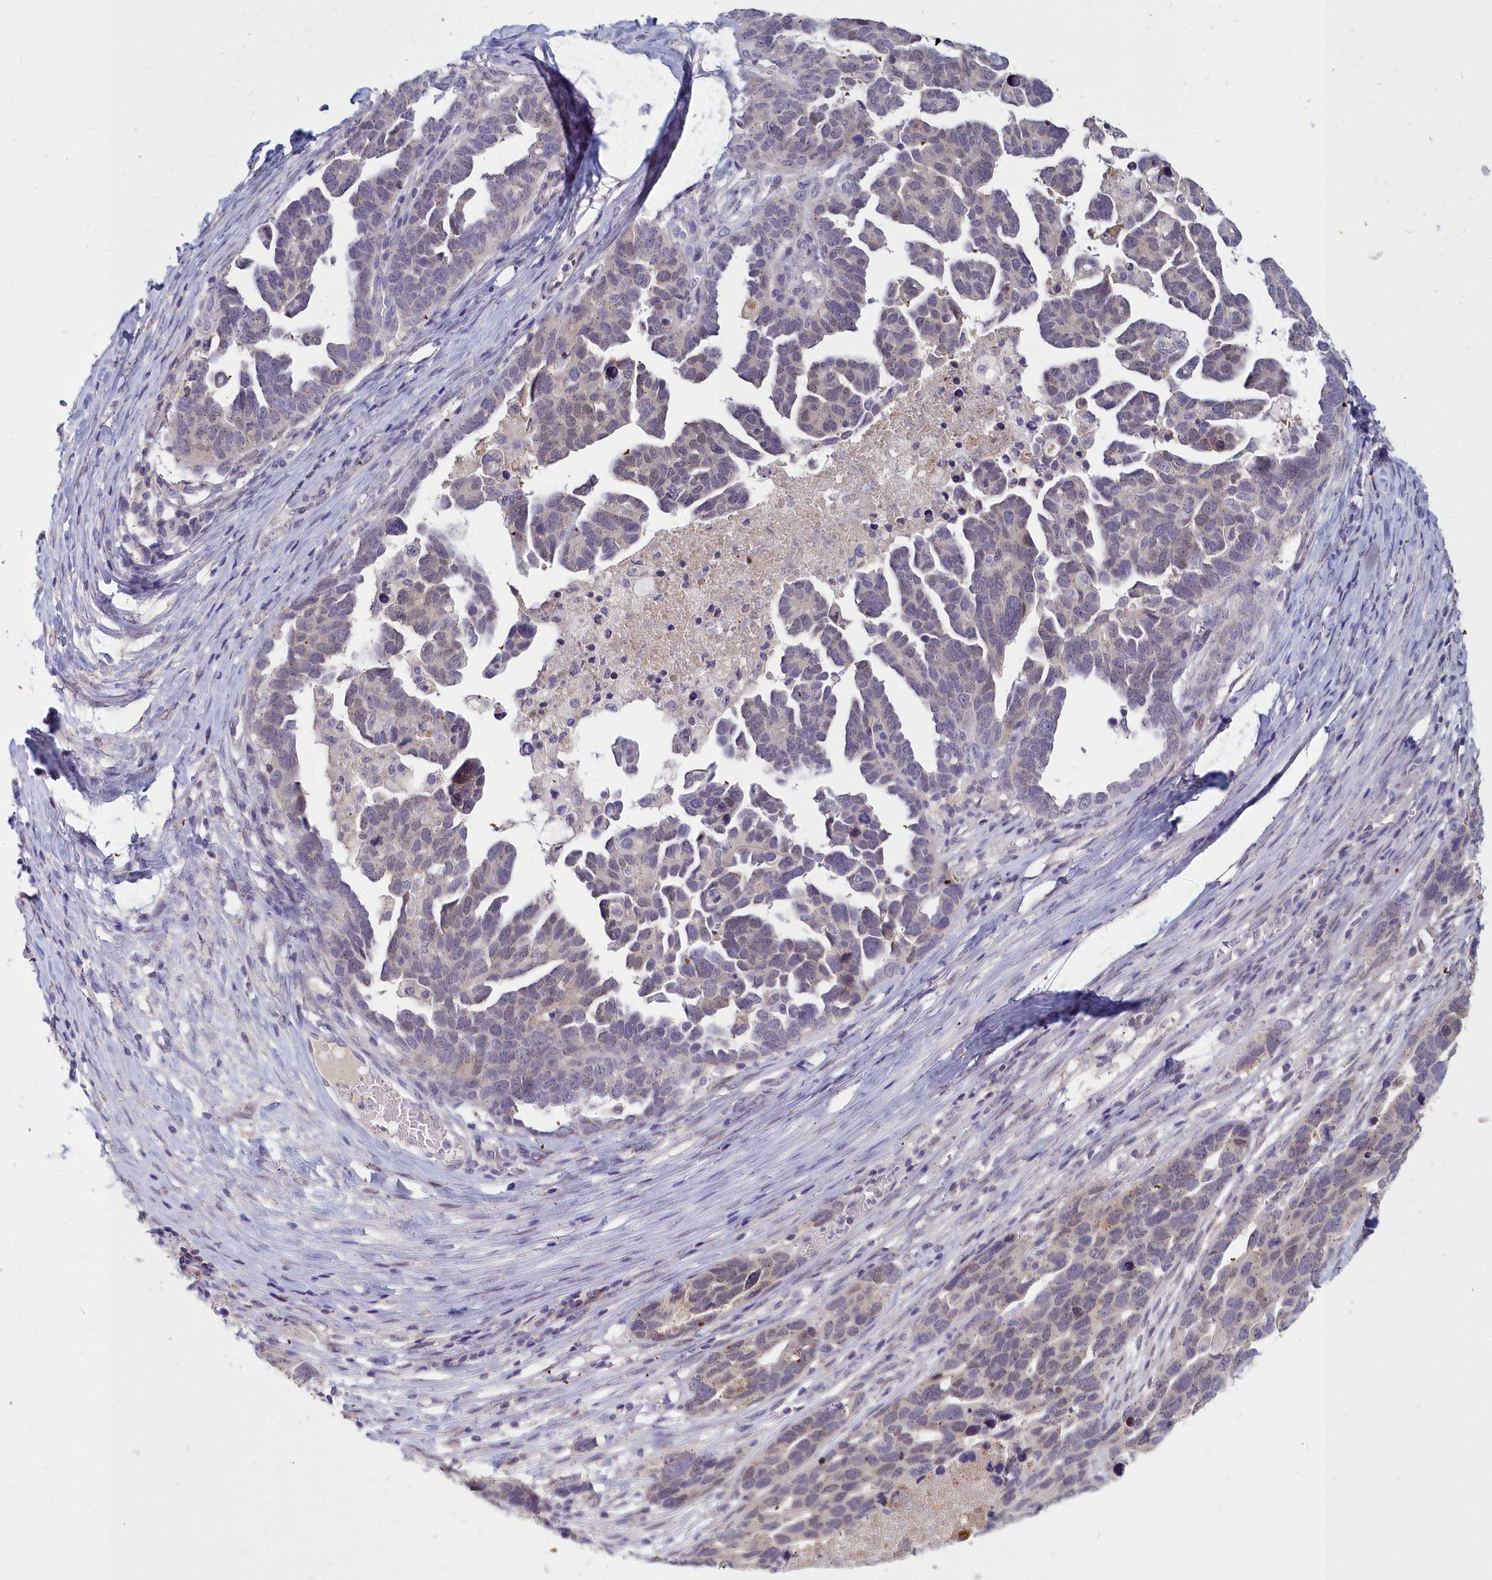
{"staining": {"intensity": "weak", "quantity": "25%-75%", "location": "cytoplasmic/membranous,nuclear"}, "tissue": "ovarian cancer", "cell_type": "Tumor cells", "image_type": "cancer", "snomed": [{"axis": "morphology", "description": "Cystadenocarcinoma, serous, NOS"}, {"axis": "topography", "description": "Ovary"}], "caption": "A histopathology image of human ovarian cancer stained for a protein shows weak cytoplasmic/membranous and nuclear brown staining in tumor cells.", "gene": "NOXA1", "patient": {"sex": "female", "age": 54}}